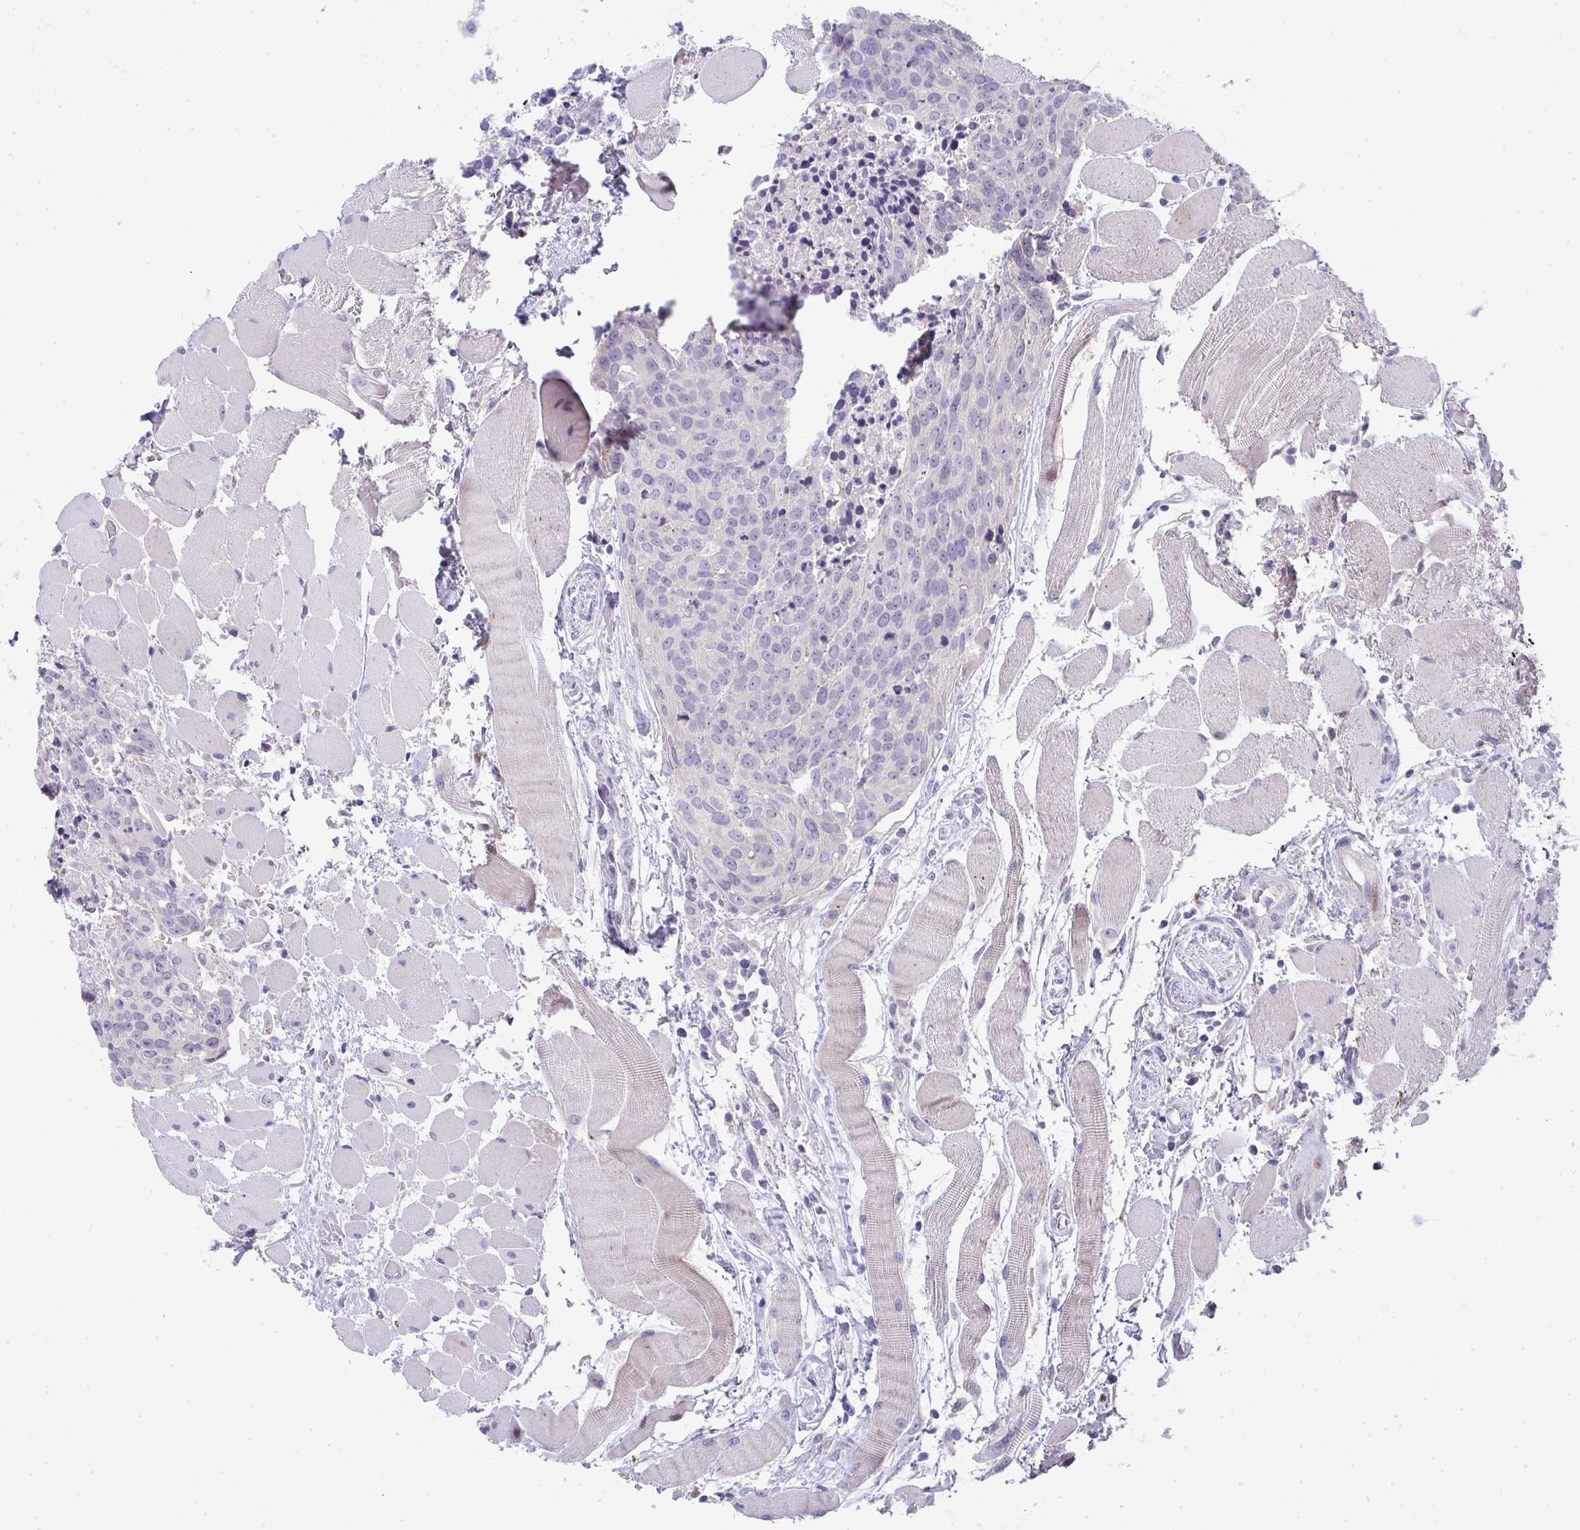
{"staining": {"intensity": "negative", "quantity": "none", "location": "none"}, "tissue": "head and neck cancer", "cell_type": "Tumor cells", "image_type": "cancer", "snomed": [{"axis": "morphology", "description": "Squamous cell carcinoma, NOS"}, {"axis": "topography", "description": "Oral tissue"}, {"axis": "topography", "description": "Head-Neck"}], "caption": "Human squamous cell carcinoma (head and neck) stained for a protein using immunohistochemistry (IHC) reveals no staining in tumor cells.", "gene": "GALNT16", "patient": {"sex": "male", "age": 64}}